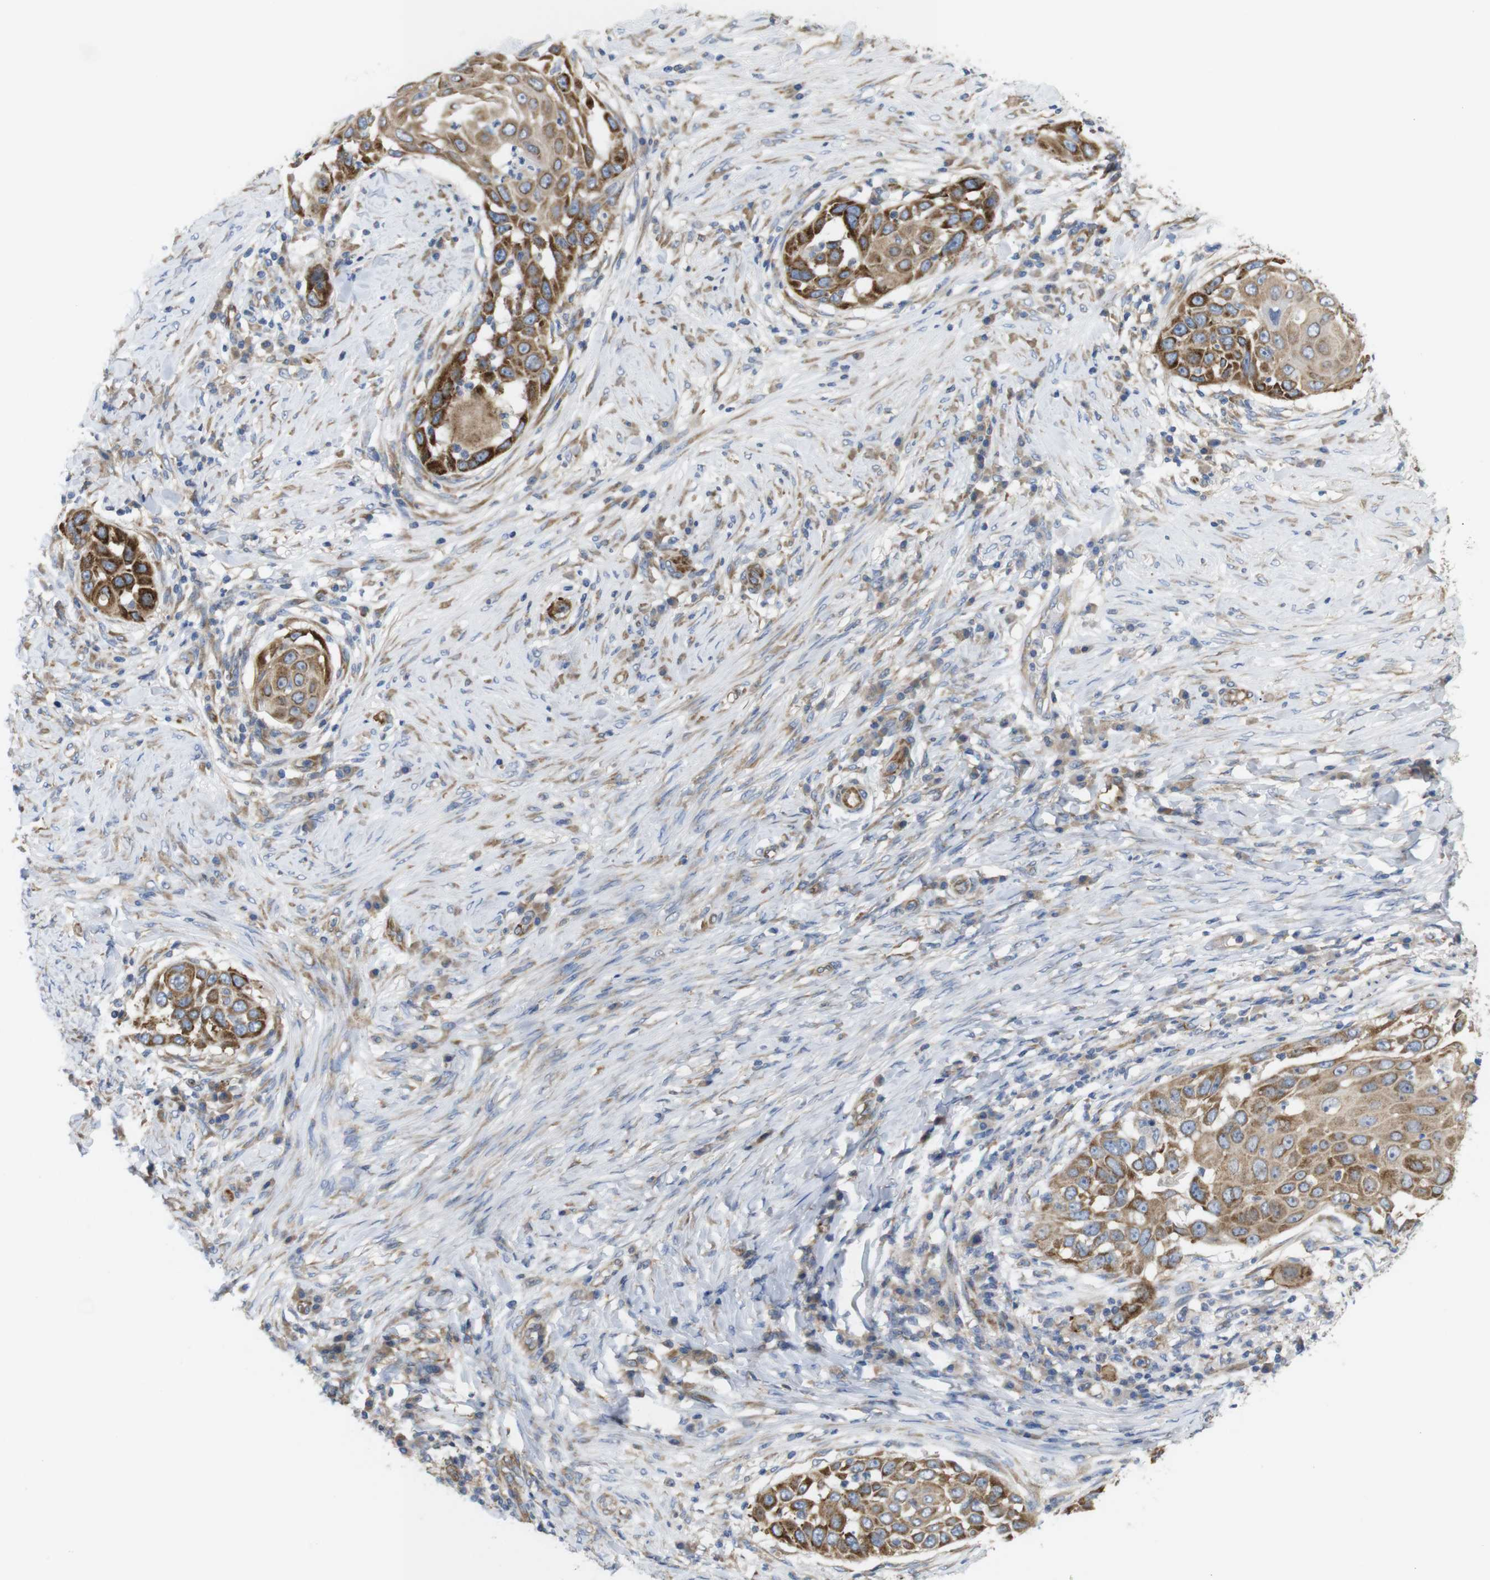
{"staining": {"intensity": "moderate", "quantity": ">75%", "location": "cytoplasmic/membranous"}, "tissue": "skin cancer", "cell_type": "Tumor cells", "image_type": "cancer", "snomed": [{"axis": "morphology", "description": "Squamous cell carcinoma, NOS"}, {"axis": "topography", "description": "Skin"}], "caption": "Immunohistochemistry of human skin squamous cell carcinoma reveals medium levels of moderate cytoplasmic/membranous positivity in approximately >75% of tumor cells. Nuclei are stained in blue.", "gene": "PCNX2", "patient": {"sex": "female", "age": 44}}